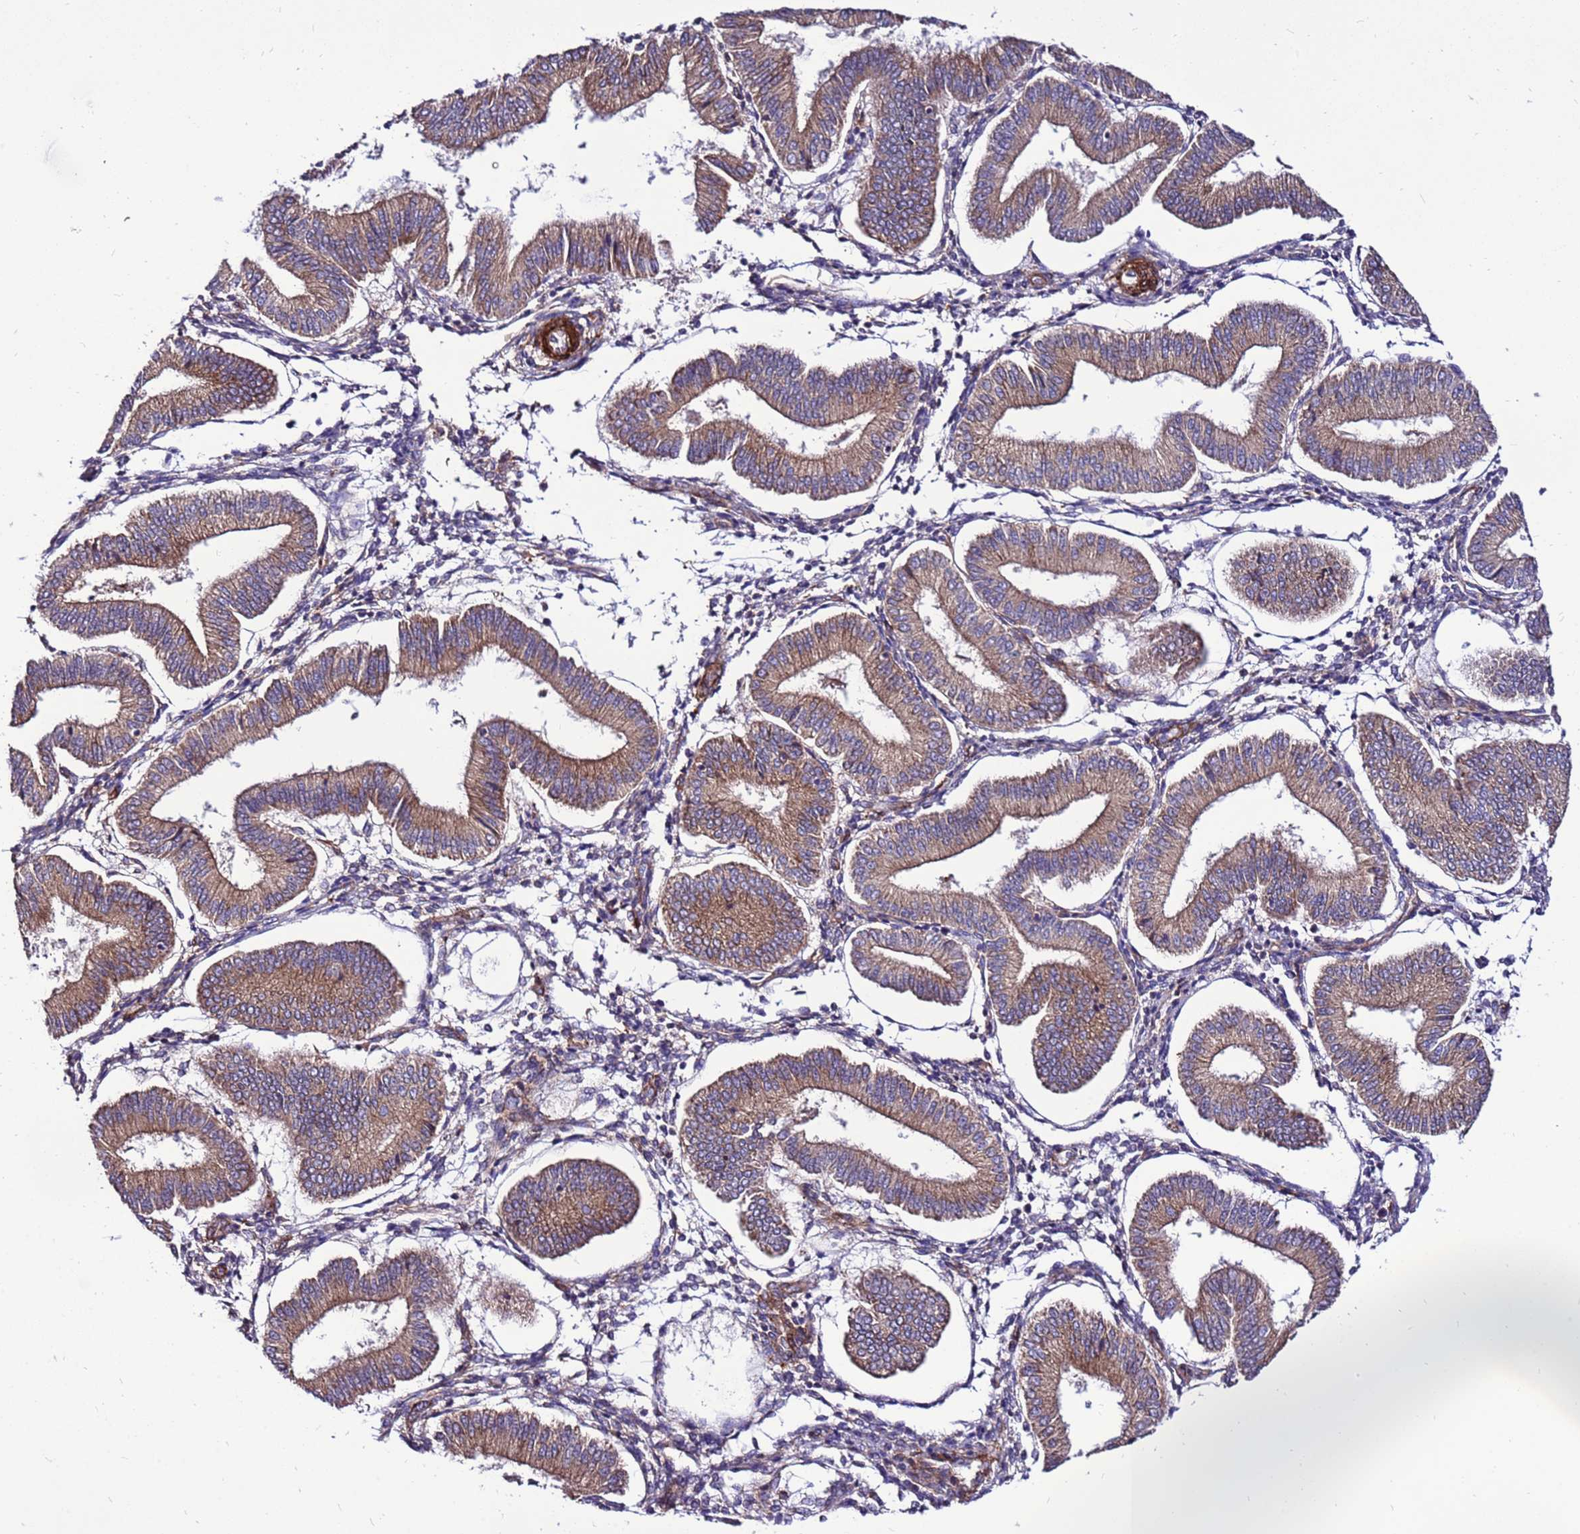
{"staining": {"intensity": "negative", "quantity": "none", "location": "none"}, "tissue": "endometrium", "cell_type": "Cells in endometrial stroma", "image_type": "normal", "snomed": [{"axis": "morphology", "description": "Normal tissue, NOS"}, {"axis": "topography", "description": "Endometrium"}], "caption": "Image shows no protein staining in cells in endometrial stroma of unremarkable endometrium. (DAB (3,3'-diaminobenzidine) IHC, high magnification).", "gene": "EI24", "patient": {"sex": "female", "age": 39}}